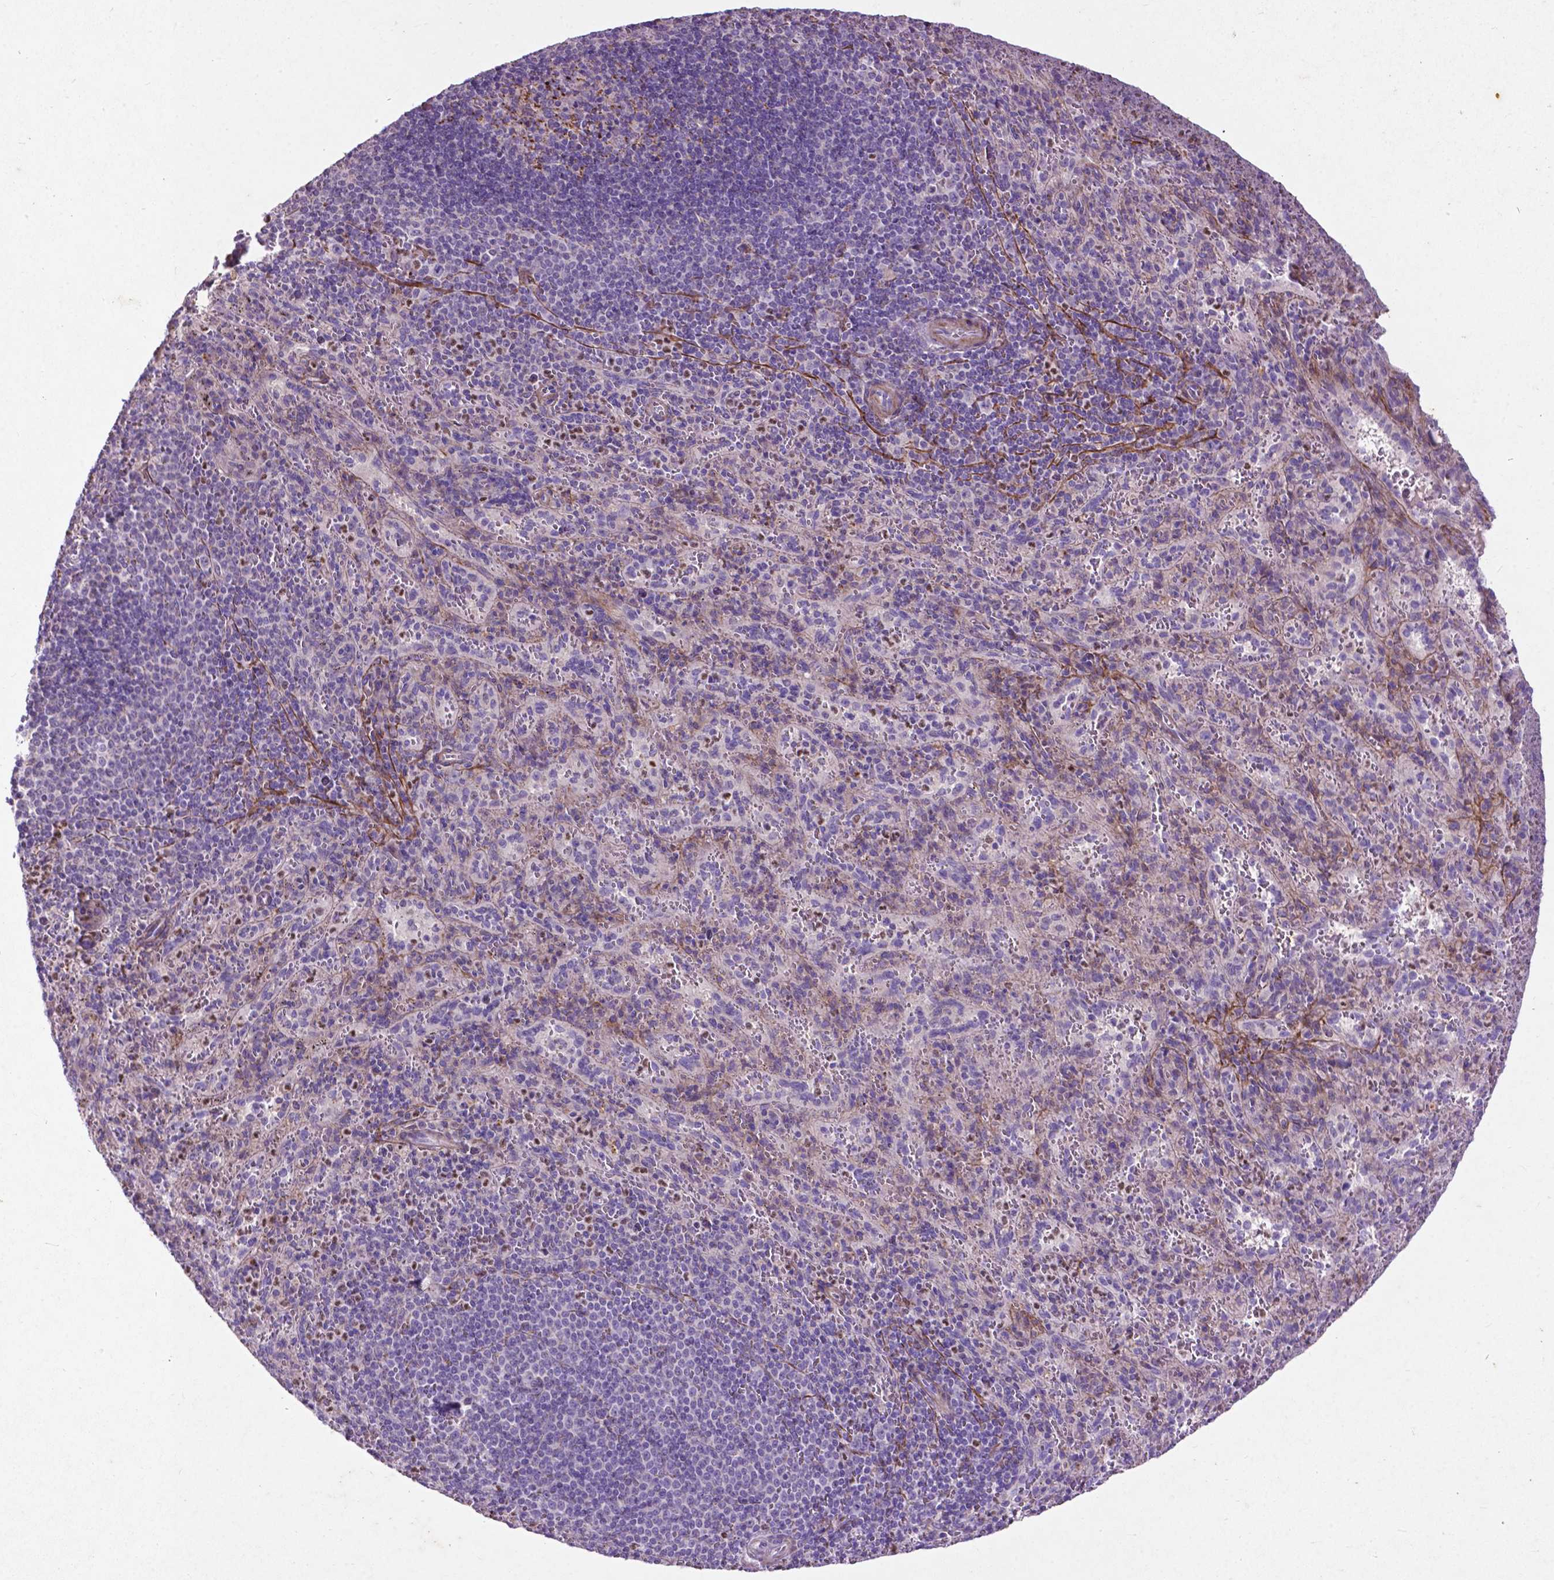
{"staining": {"intensity": "strong", "quantity": "<25%", "location": "cytoplasmic/membranous"}, "tissue": "spleen", "cell_type": "Cells in red pulp", "image_type": "normal", "snomed": [{"axis": "morphology", "description": "Normal tissue, NOS"}, {"axis": "topography", "description": "Spleen"}], "caption": "Immunohistochemistry (IHC) photomicrograph of benign spleen: spleen stained using IHC shows medium levels of strong protein expression localized specifically in the cytoplasmic/membranous of cells in red pulp, appearing as a cytoplasmic/membranous brown color.", "gene": "THEGL", "patient": {"sex": "male", "age": 57}}